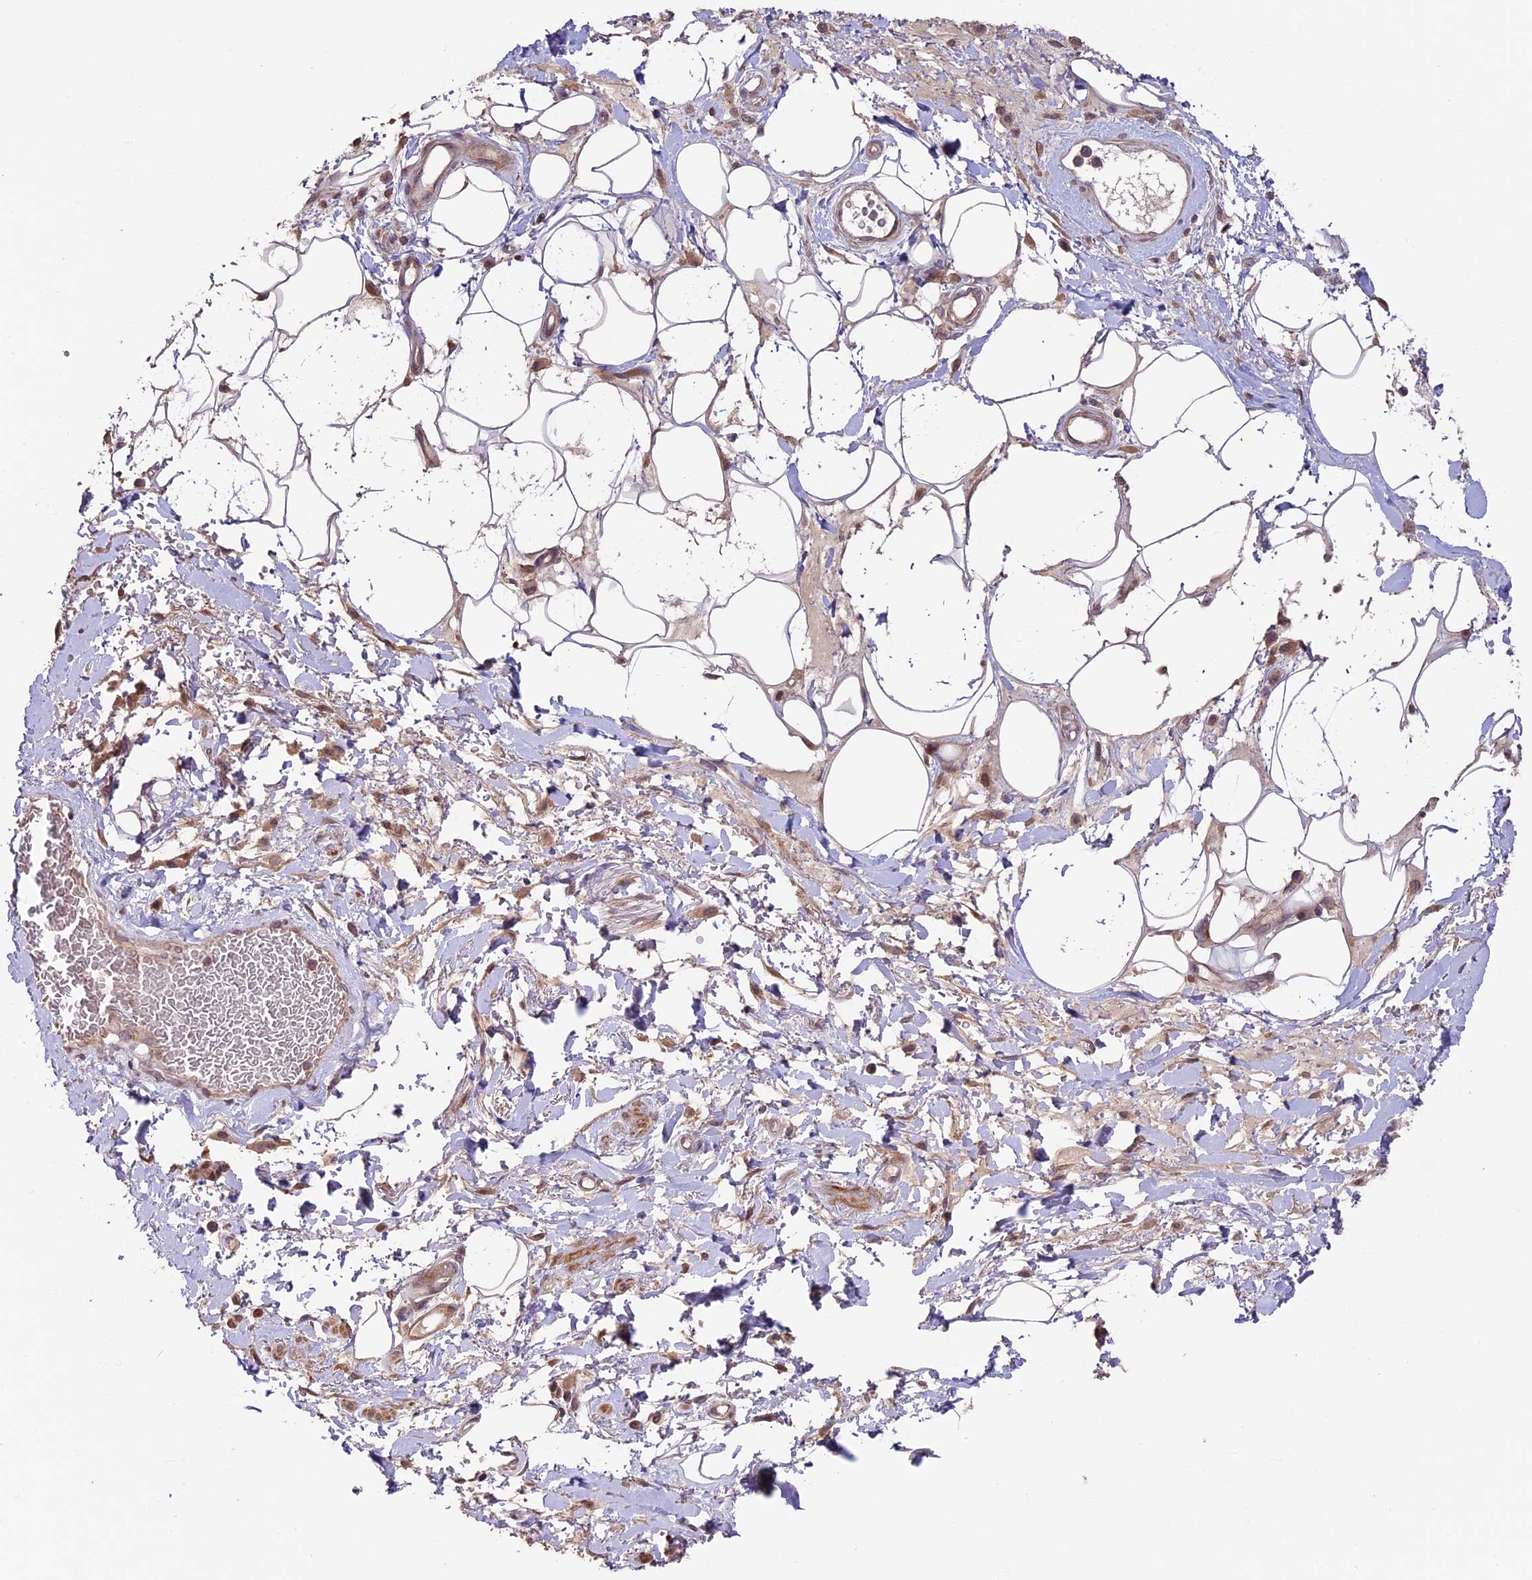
{"staining": {"intensity": "weak", "quantity": ">75%", "location": "cytoplasmic/membranous"}, "tissue": "adipose tissue", "cell_type": "Adipocytes", "image_type": "normal", "snomed": [{"axis": "morphology", "description": "Normal tissue, NOS"}, {"axis": "morphology", "description": "Adenocarcinoma, NOS"}, {"axis": "topography", "description": "Rectum"}, {"axis": "topography", "description": "Vagina"}, {"axis": "topography", "description": "Peripheral nerve tissue"}], "caption": "This micrograph shows immunohistochemistry staining of benign human adipose tissue, with low weak cytoplasmic/membranous positivity in about >75% of adipocytes.", "gene": "GNB5", "patient": {"sex": "female", "age": 71}}